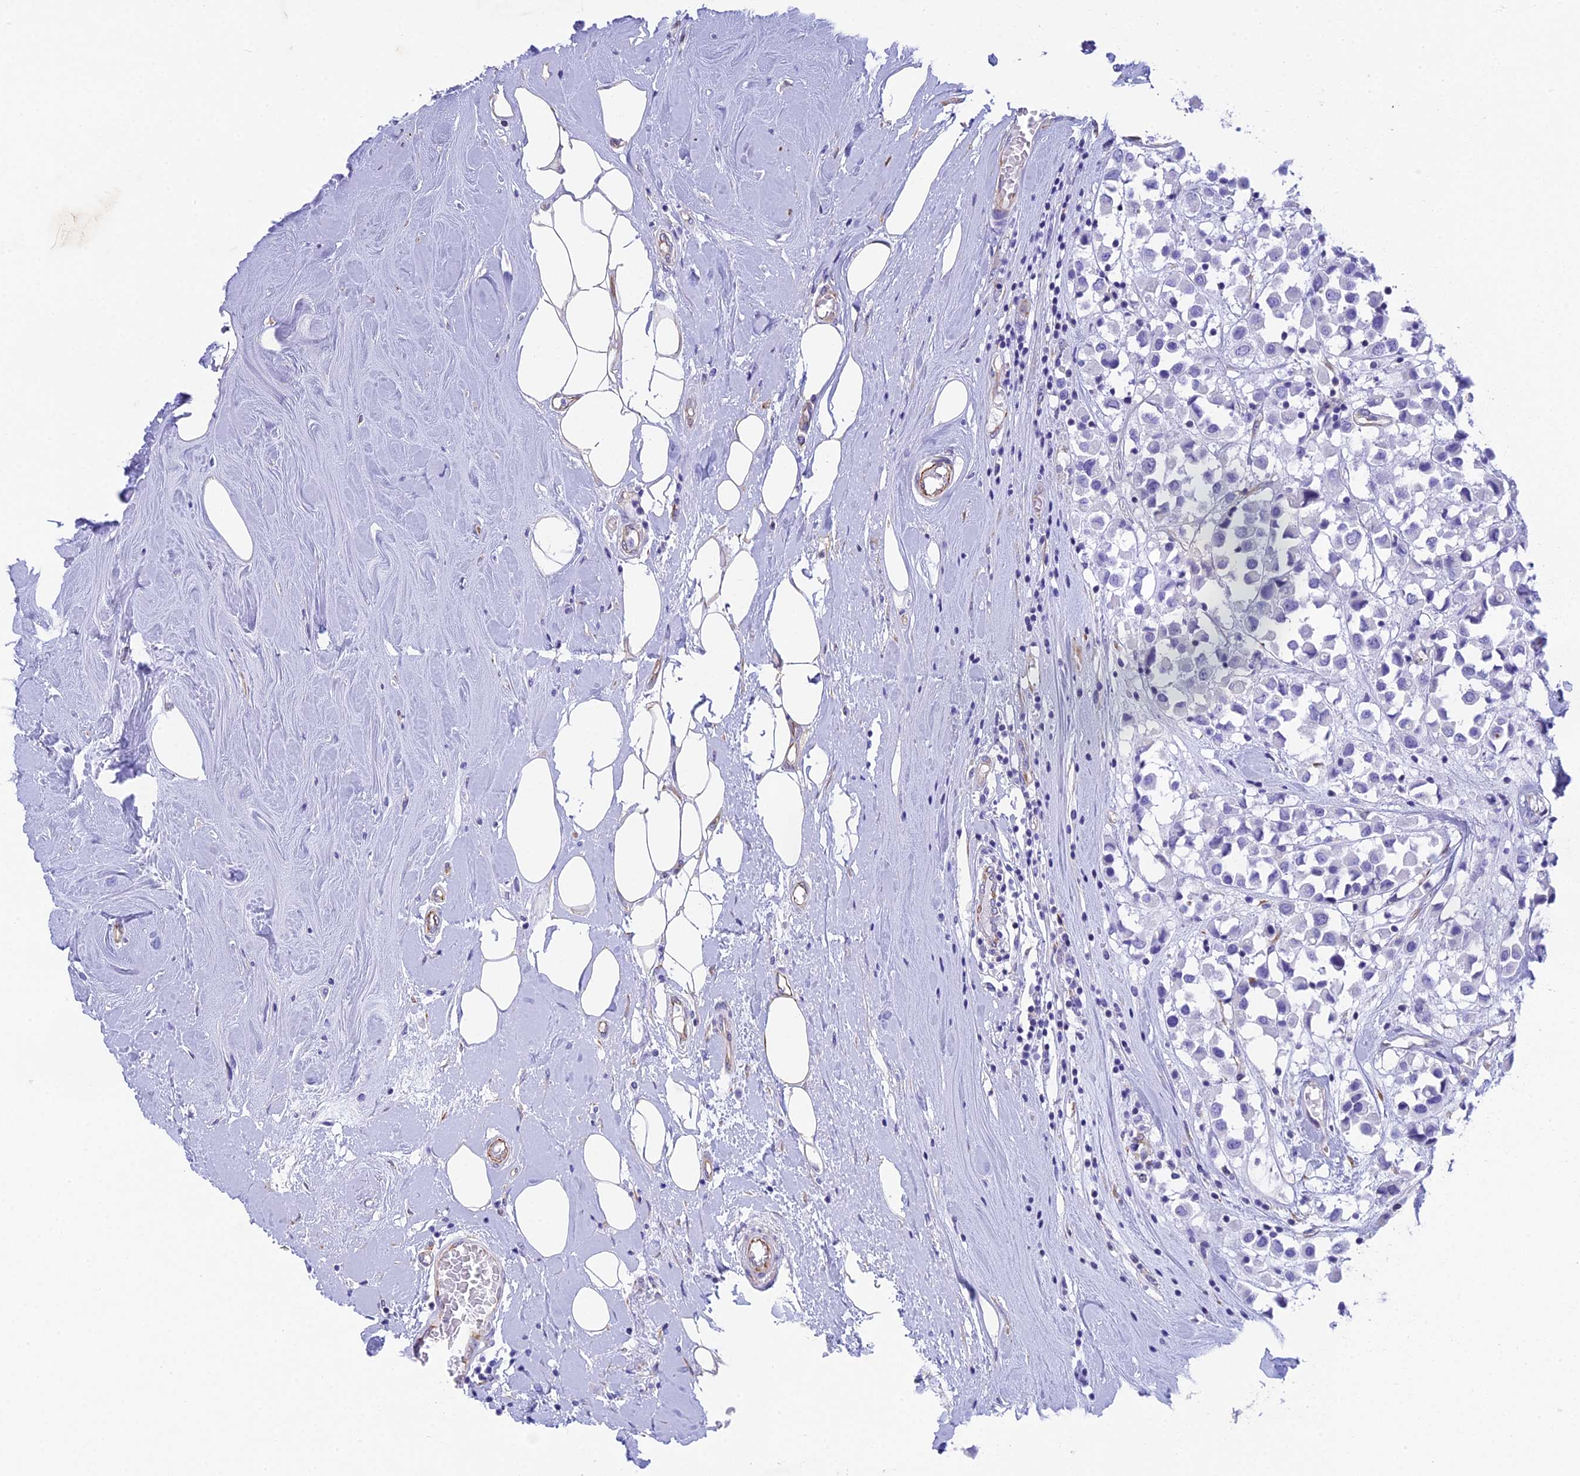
{"staining": {"intensity": "negative", "quantity": "none", "location": "none"}, "tissue": "breast cancer", "cell_type": "Tumor cells", "image_type": "cancer", "snomed": [{"axis": "morphology", "description": "Duct carcinoma"}, {"axis": "topography", "description": "Breast"}], "caption": "Immunohistochemical staining of infiltrating ductal carcinoma (breast) shows no significant expression in tumor cells. (DAB (3,3'-diaminobenzidine) immunohistochemistry with hematoxylin counter stain).", "gene": "TACSTD2", "patient": {"sex": "female", "age": 61}}